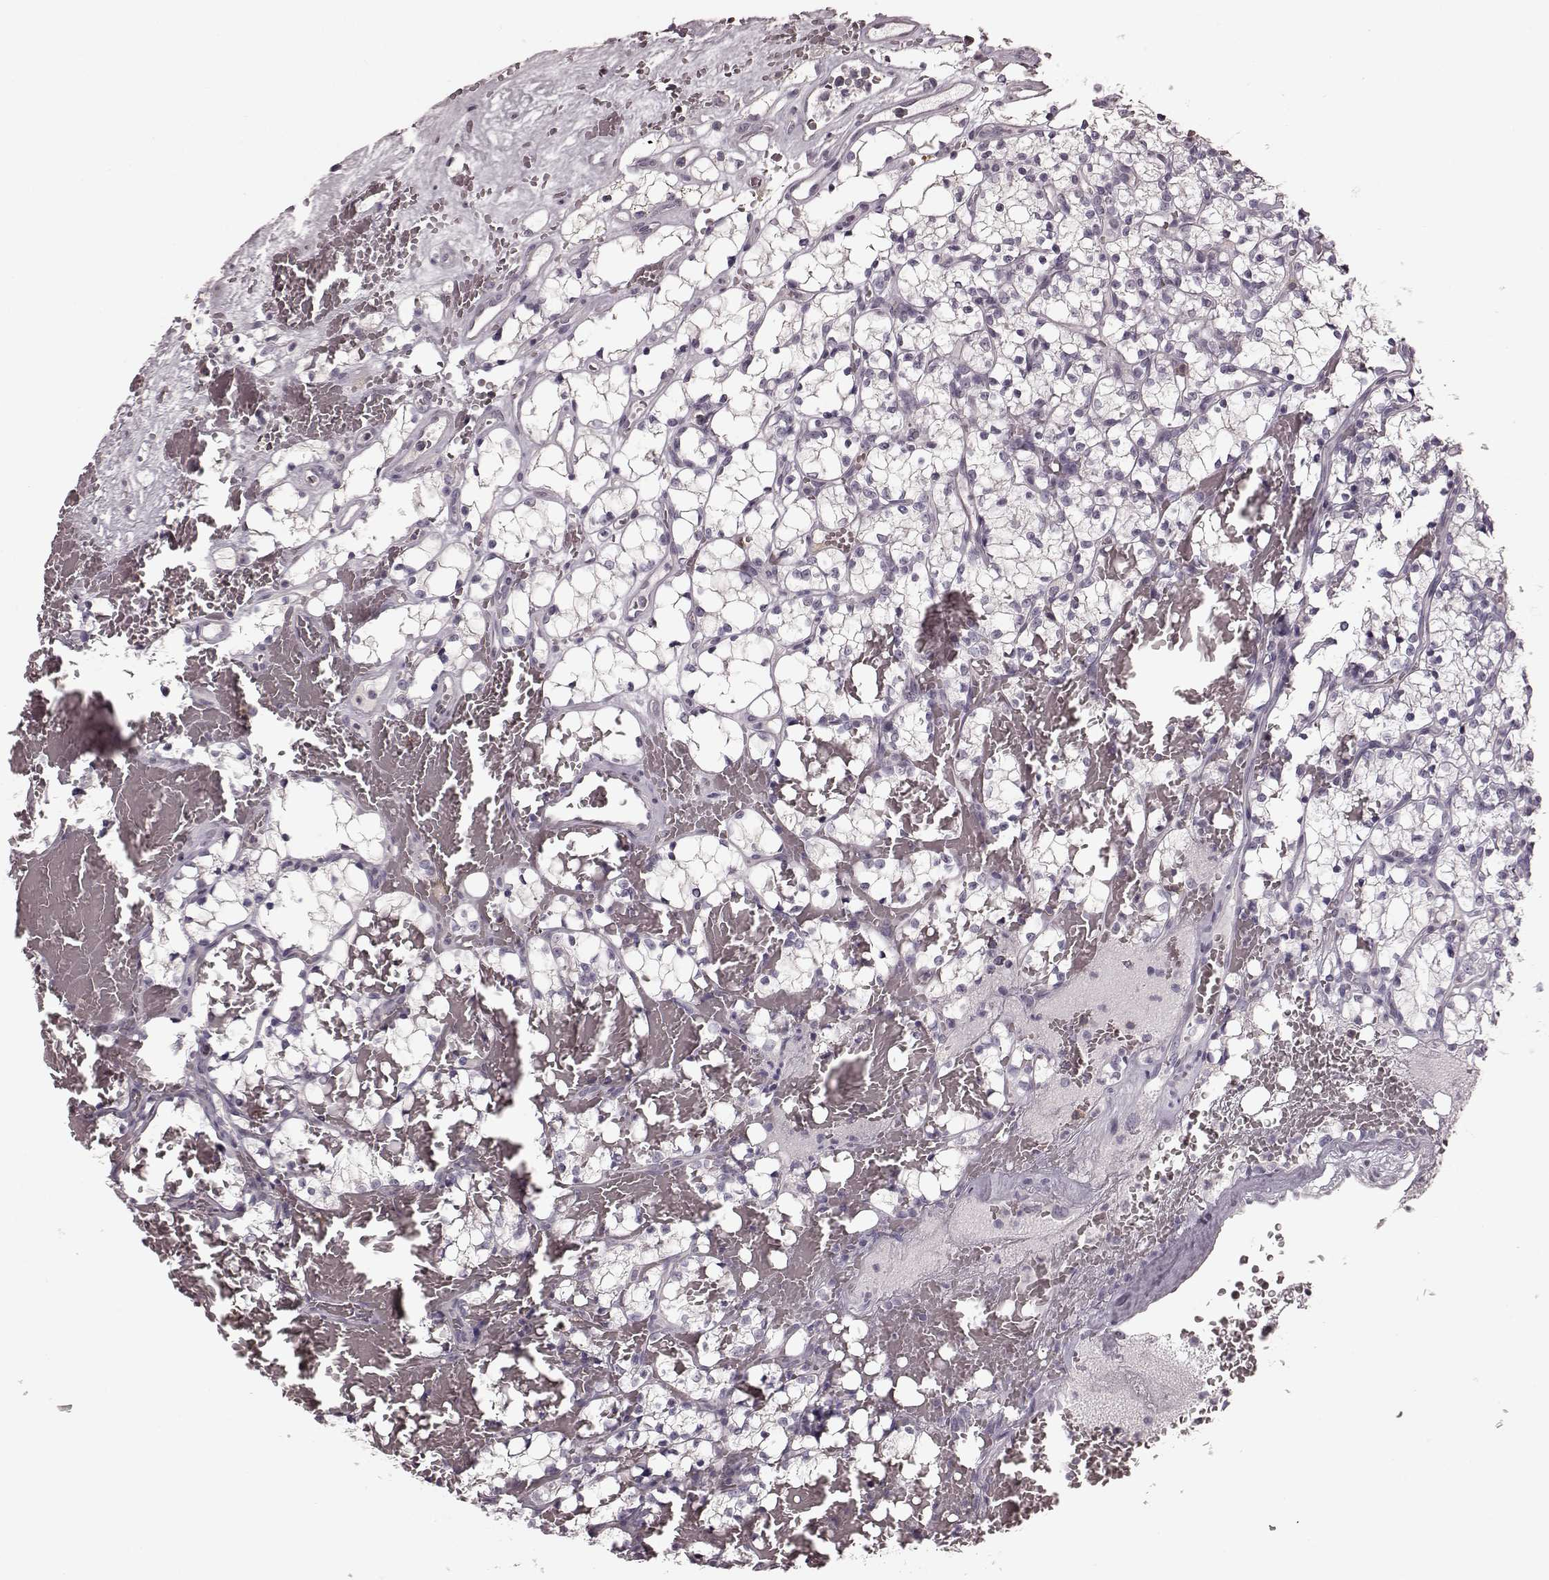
{"staining": {"intensity": "negative", "quantity": "none", "location": "none"}, "tissue": "renal cancer", "cell_type": "Tumor cells", "image_type": "cancer", "snomed": [{"axis": "morphology", "description": "Adenocarcinoma, NOS"}, {"axis": "topography", "description": "Kidney"}], "caption": "This is an immunohistochemistry (IHC) micrograph of human renal cancer. There is no staining in tumor cells.", "gene": "CD28", "patient": {"sex": "female", "age": 69}}